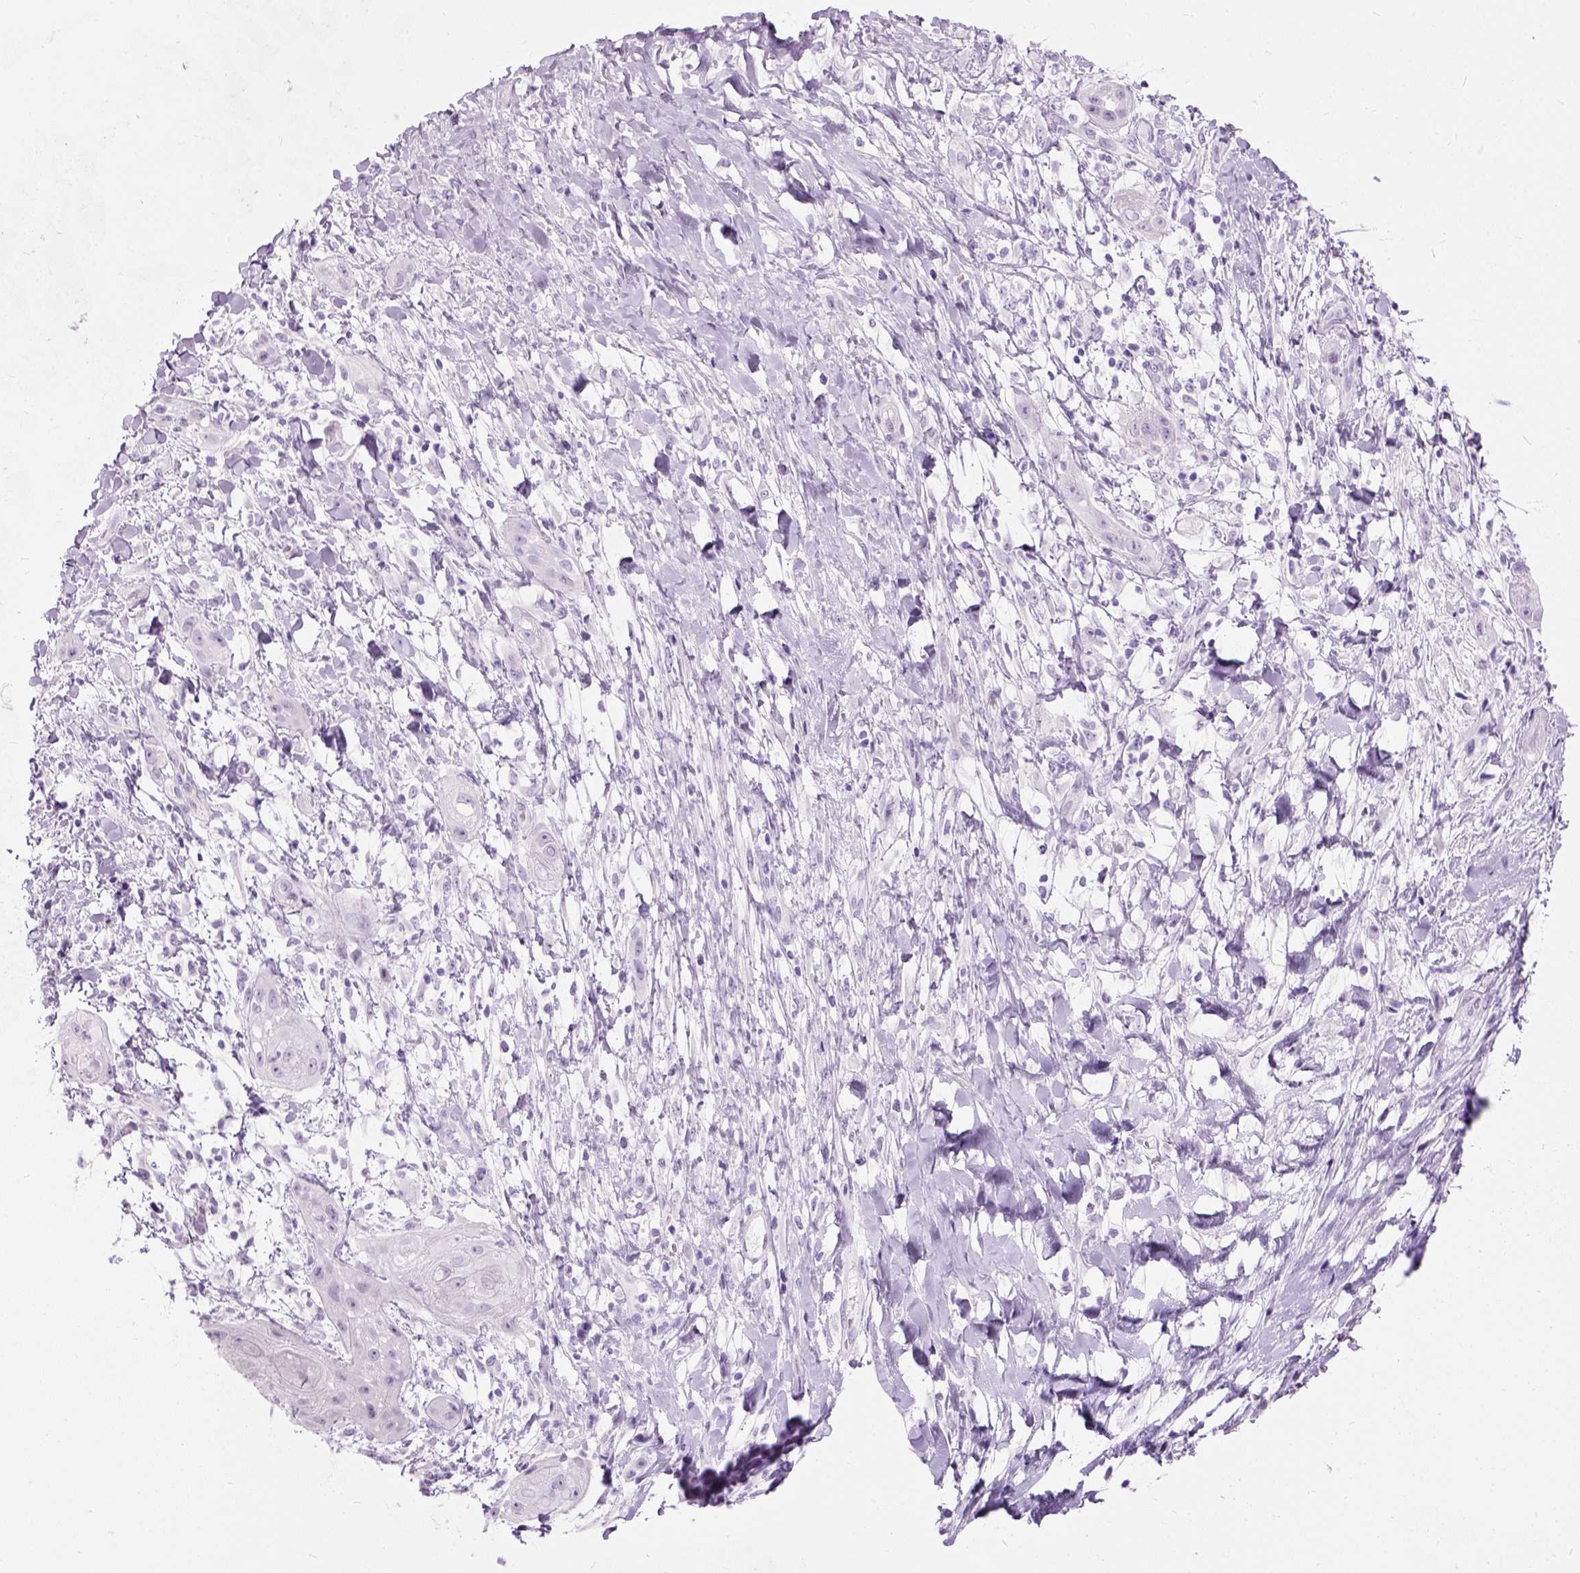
{"staining": {"intensity": "negative", "quantity": "none", "location": "none"}, "tissue": "skin cancer", "cell_type": "Tumor cells", "image_type": "cancer", "snomed": [{"axis": "morphology", "description": "Squamous cell carcinoma, NOS"}, {"axis": "topography", "description": "Skin"}], "caption": "This is an IHC histopathology image of human squamous cell carcinoma (skin). There is no positivity in tumor cells.", "gene": "AXDND1", "patient": {"sex": "male", "age": 62}}